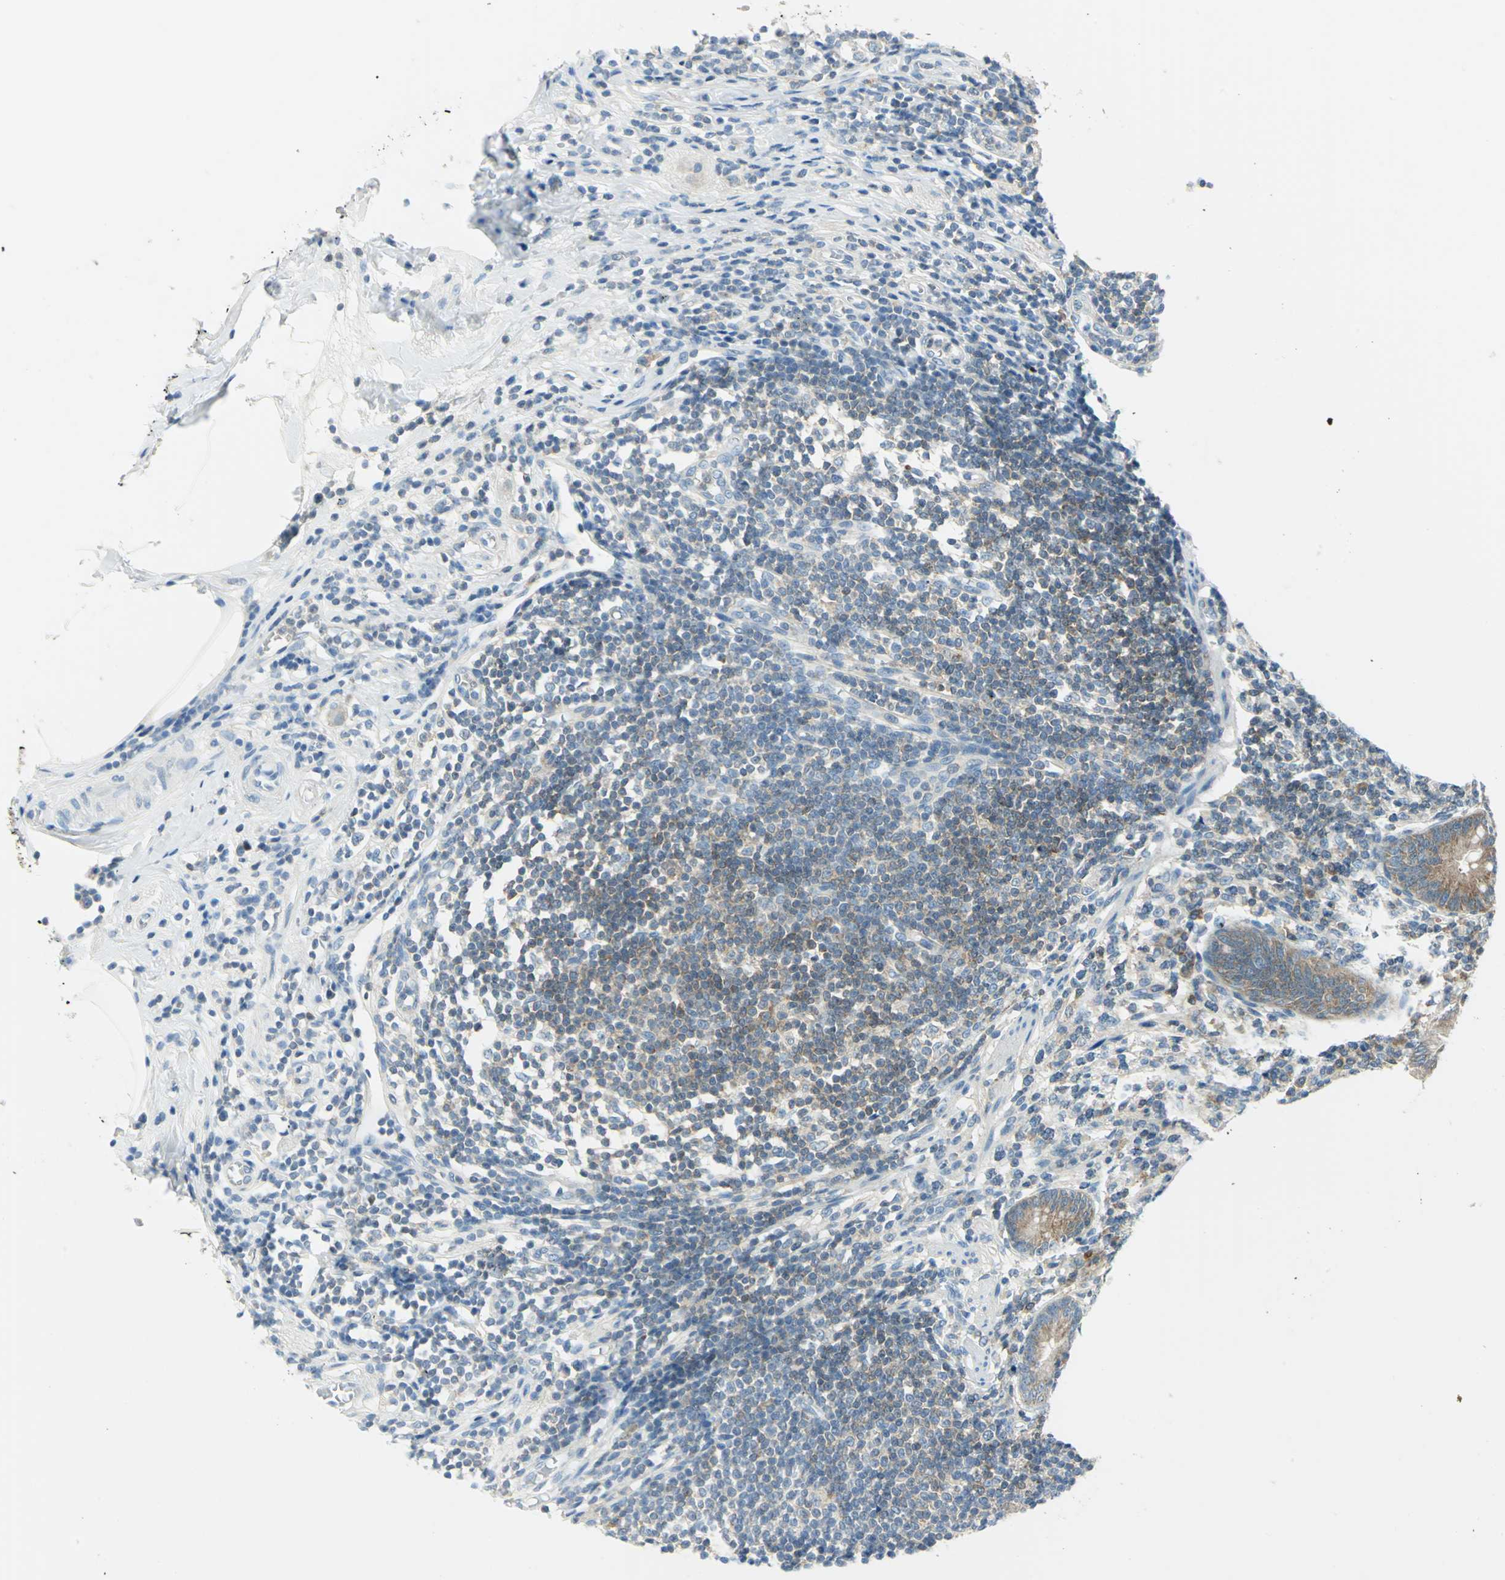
{"staining": {"intensity": "strong", "quantity": ">75%", "location": "cytoplasmic/membranous"}, "tissue": "appendix", "cell_type": "Glandular cells", "image_type": "normal", "snomed": [{"axis": "morphology", "description": "Normal tissue, NOS"}, {"axis": "morphology", "description": "Inflammation, NOS"}, {"axis": "topography", "description": "Appendix"}], "caption": "Immunohistochemical staining of benign appendix demonstrates strong cytoplasmic/membranous protein staining in approximately >75% of glandular cells. (Brightfield microscopy of DAB IHC at high magnification).", "gene": "ALDOA", "patient": {"sex": "male", "age": 46}}